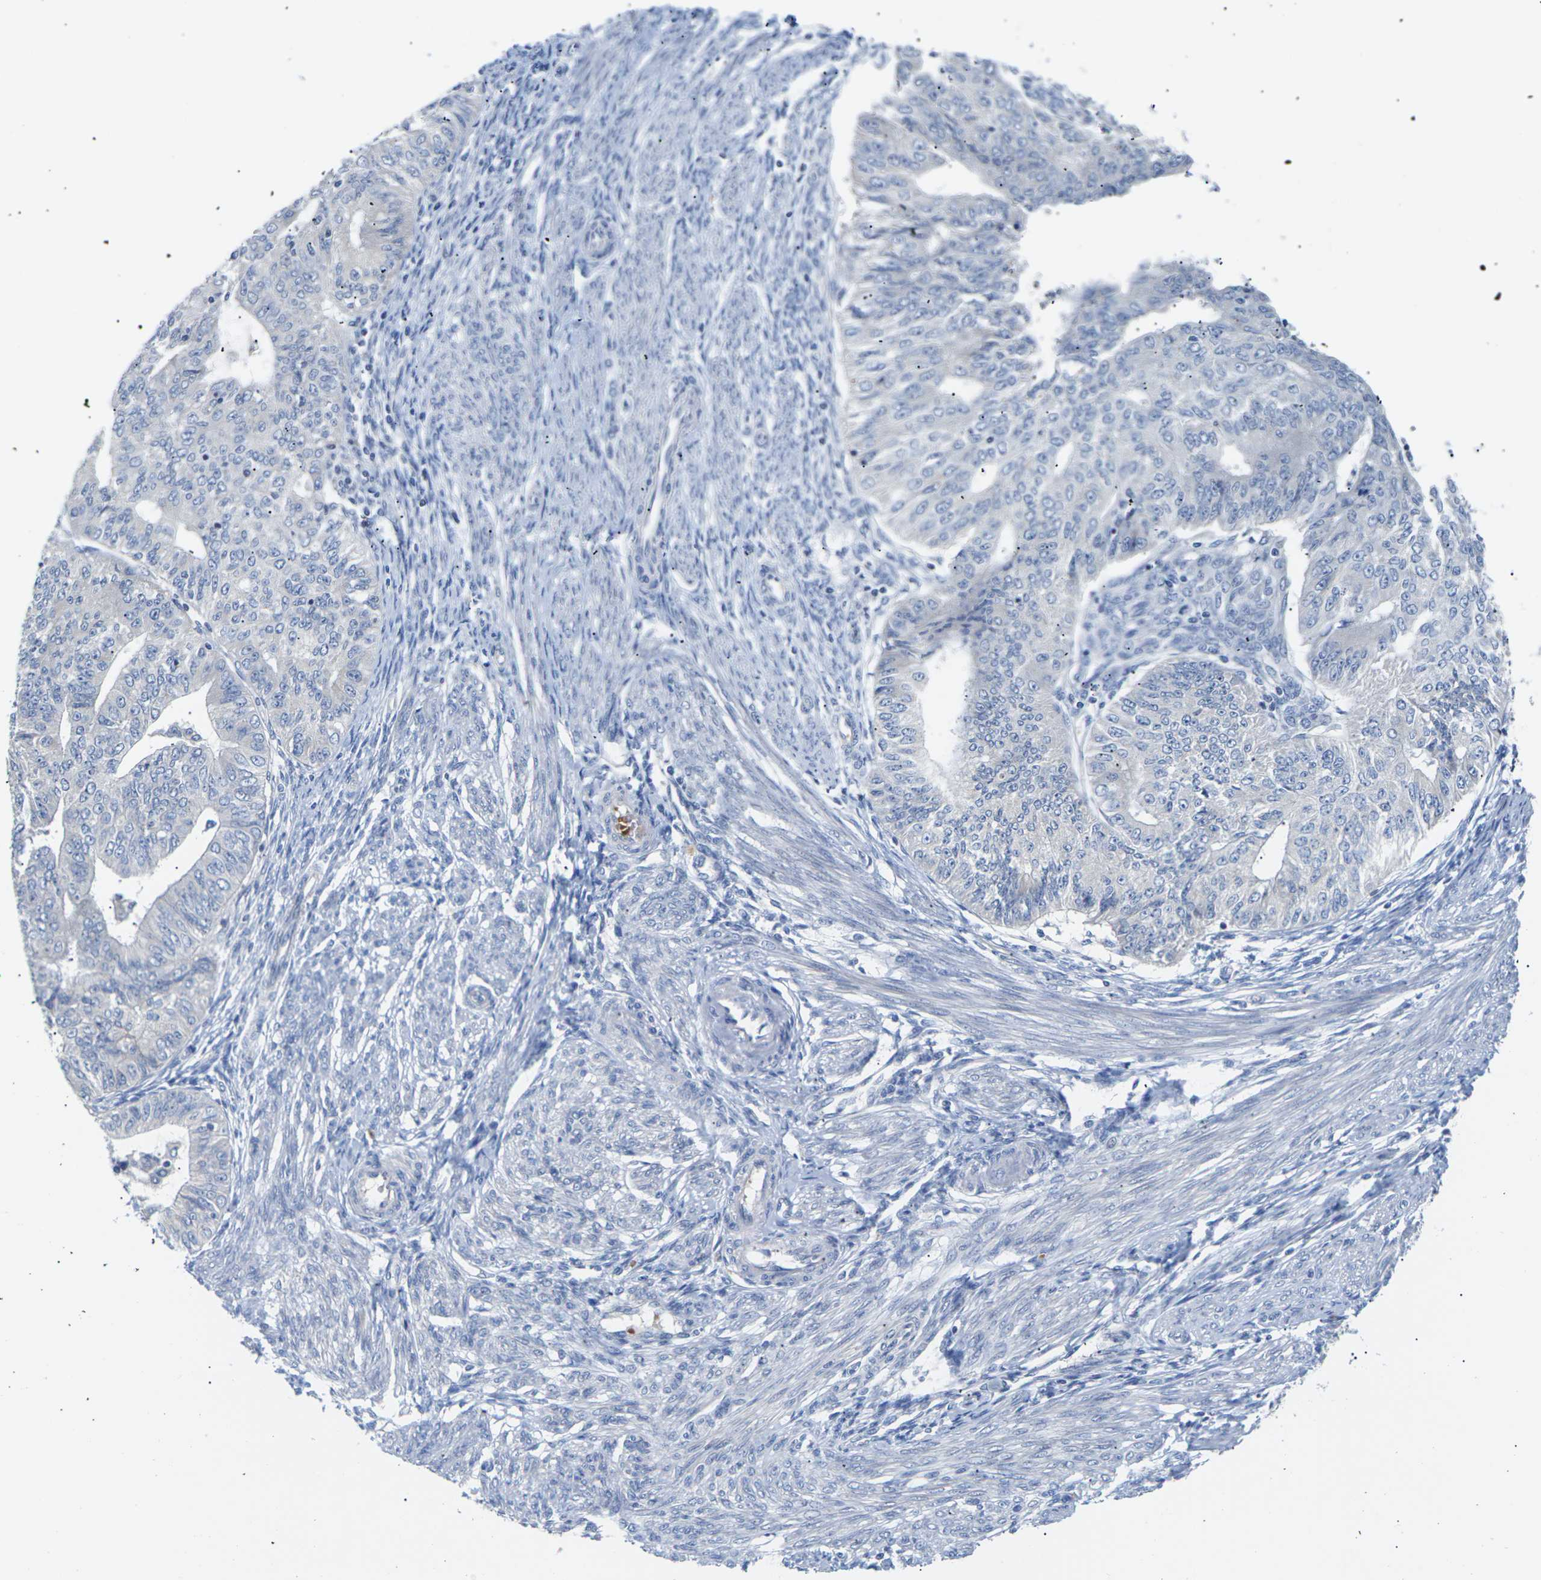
{"staining": {"intensity": "negative", "quantity": "none", "location": "none"}, "tissue": "endometrial cancer", "cell_type": "Tumor cells", "image_type": "cancer", "snomed": [{"axis": "morphology", "description": "Adenocarcinoma, NOS"}, {"axis": "topography", "description": "Endometrium"}], "caption": "IHC photomicrograph of neoplastic tissue: human adenocarcinoma (endometrial) stained with DAB (3,3'-diaminobenzidine) exhibits no significant protein staining in tumor cells.", "gene": "TMCO4", "patient": {"sex": "female", "age": 32}}